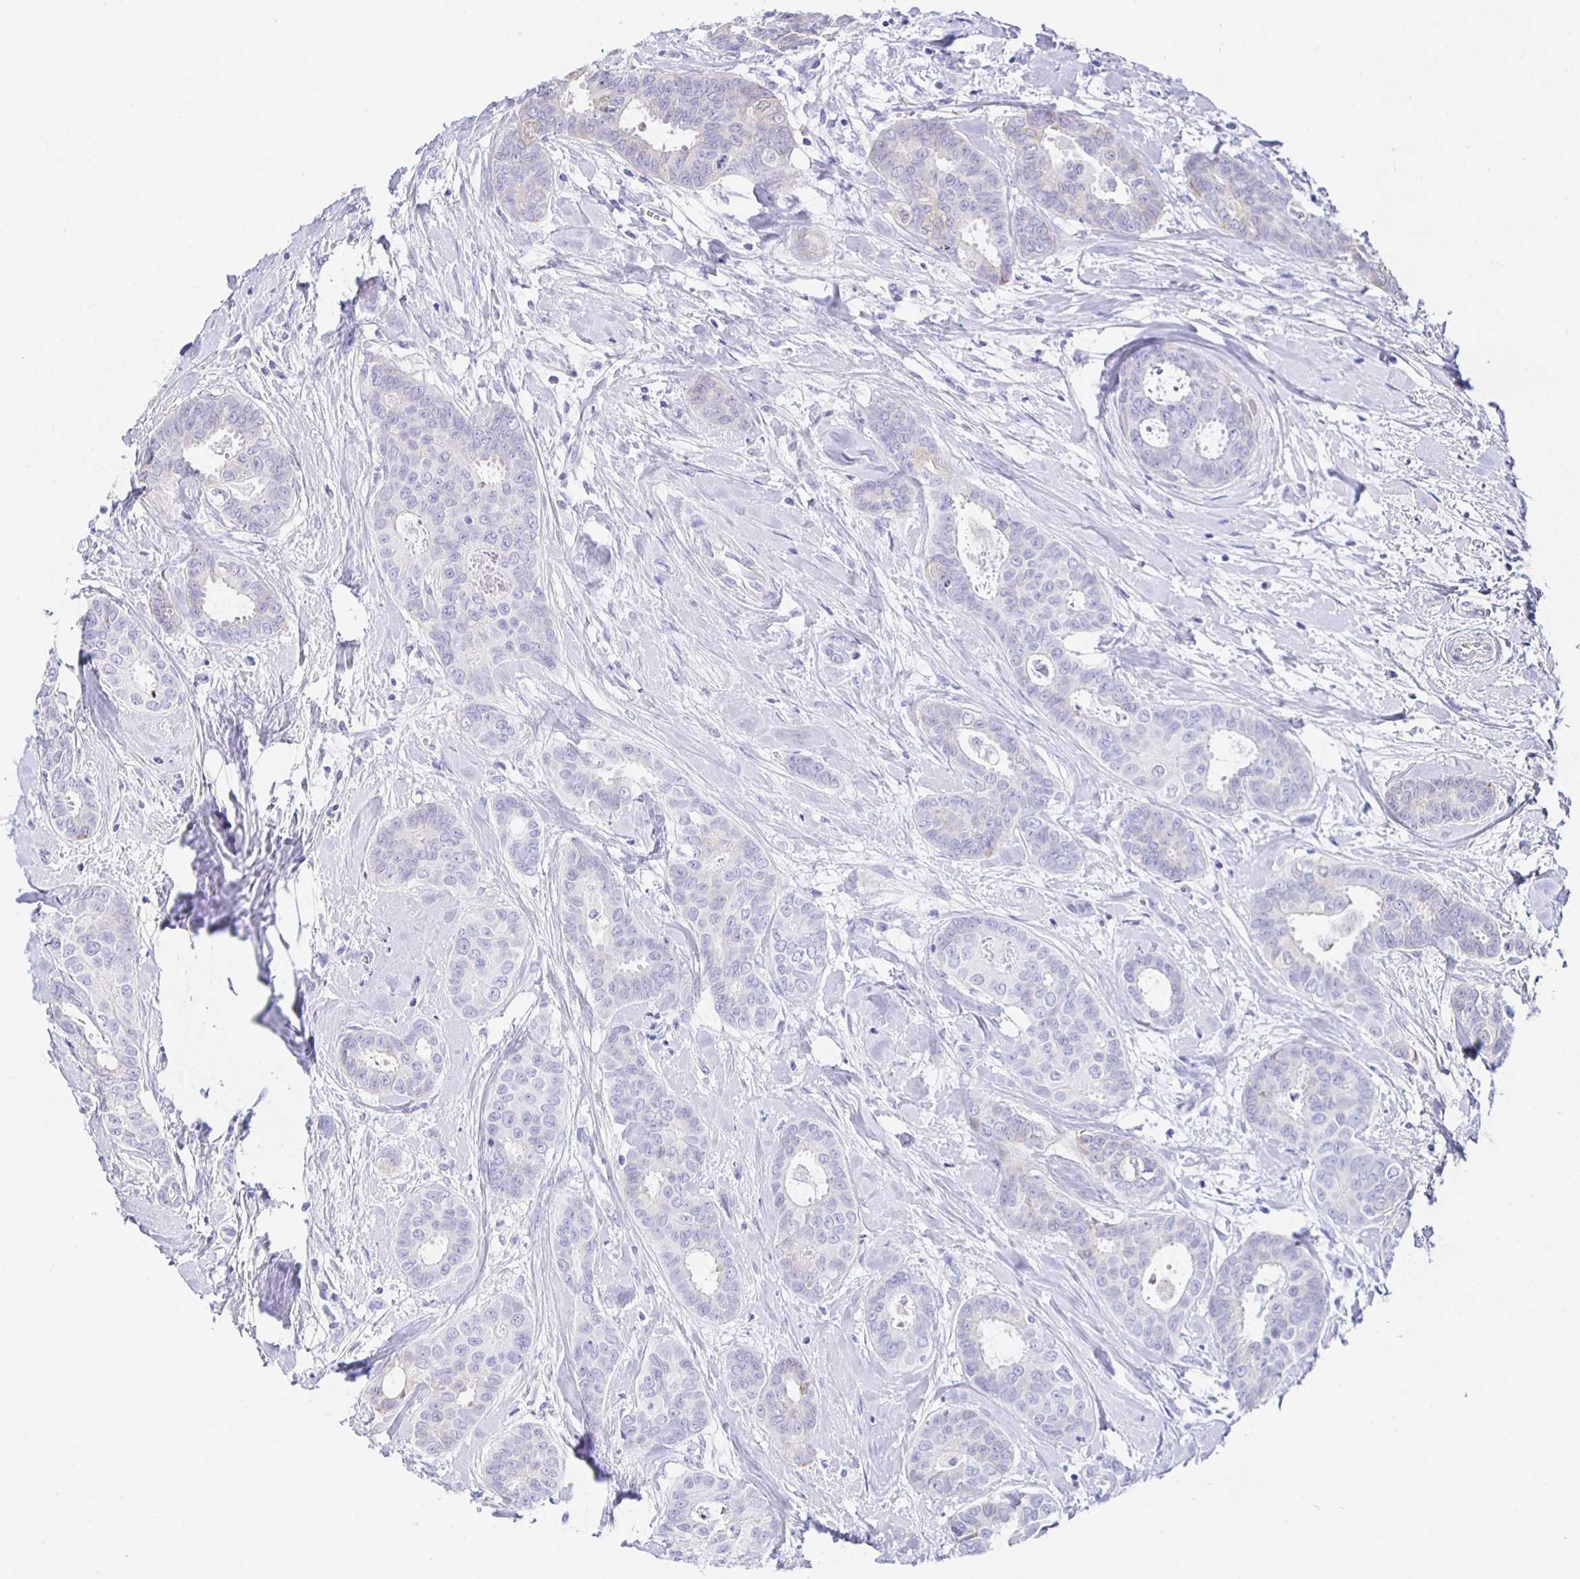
{"staining": {"intensity": "weak", "quantity": "<25%", "location": "cytoplasmic/membranous"}, "tissue": "breast cancer", "cell_type": "Tumor cells", "image_type": "cancer", "snomed": [{"axis": "morphology", "description": "Duct carcinoma"}, {"axis": "topography", "description": "Breast"}], "caption": "Invasive ductal carcinoma (breast) was stained to show a protein in brown. There is no significant expression in tumor cells.", "gene": "HSPA4L", "patient": {"sex": "female", "age": 45}}